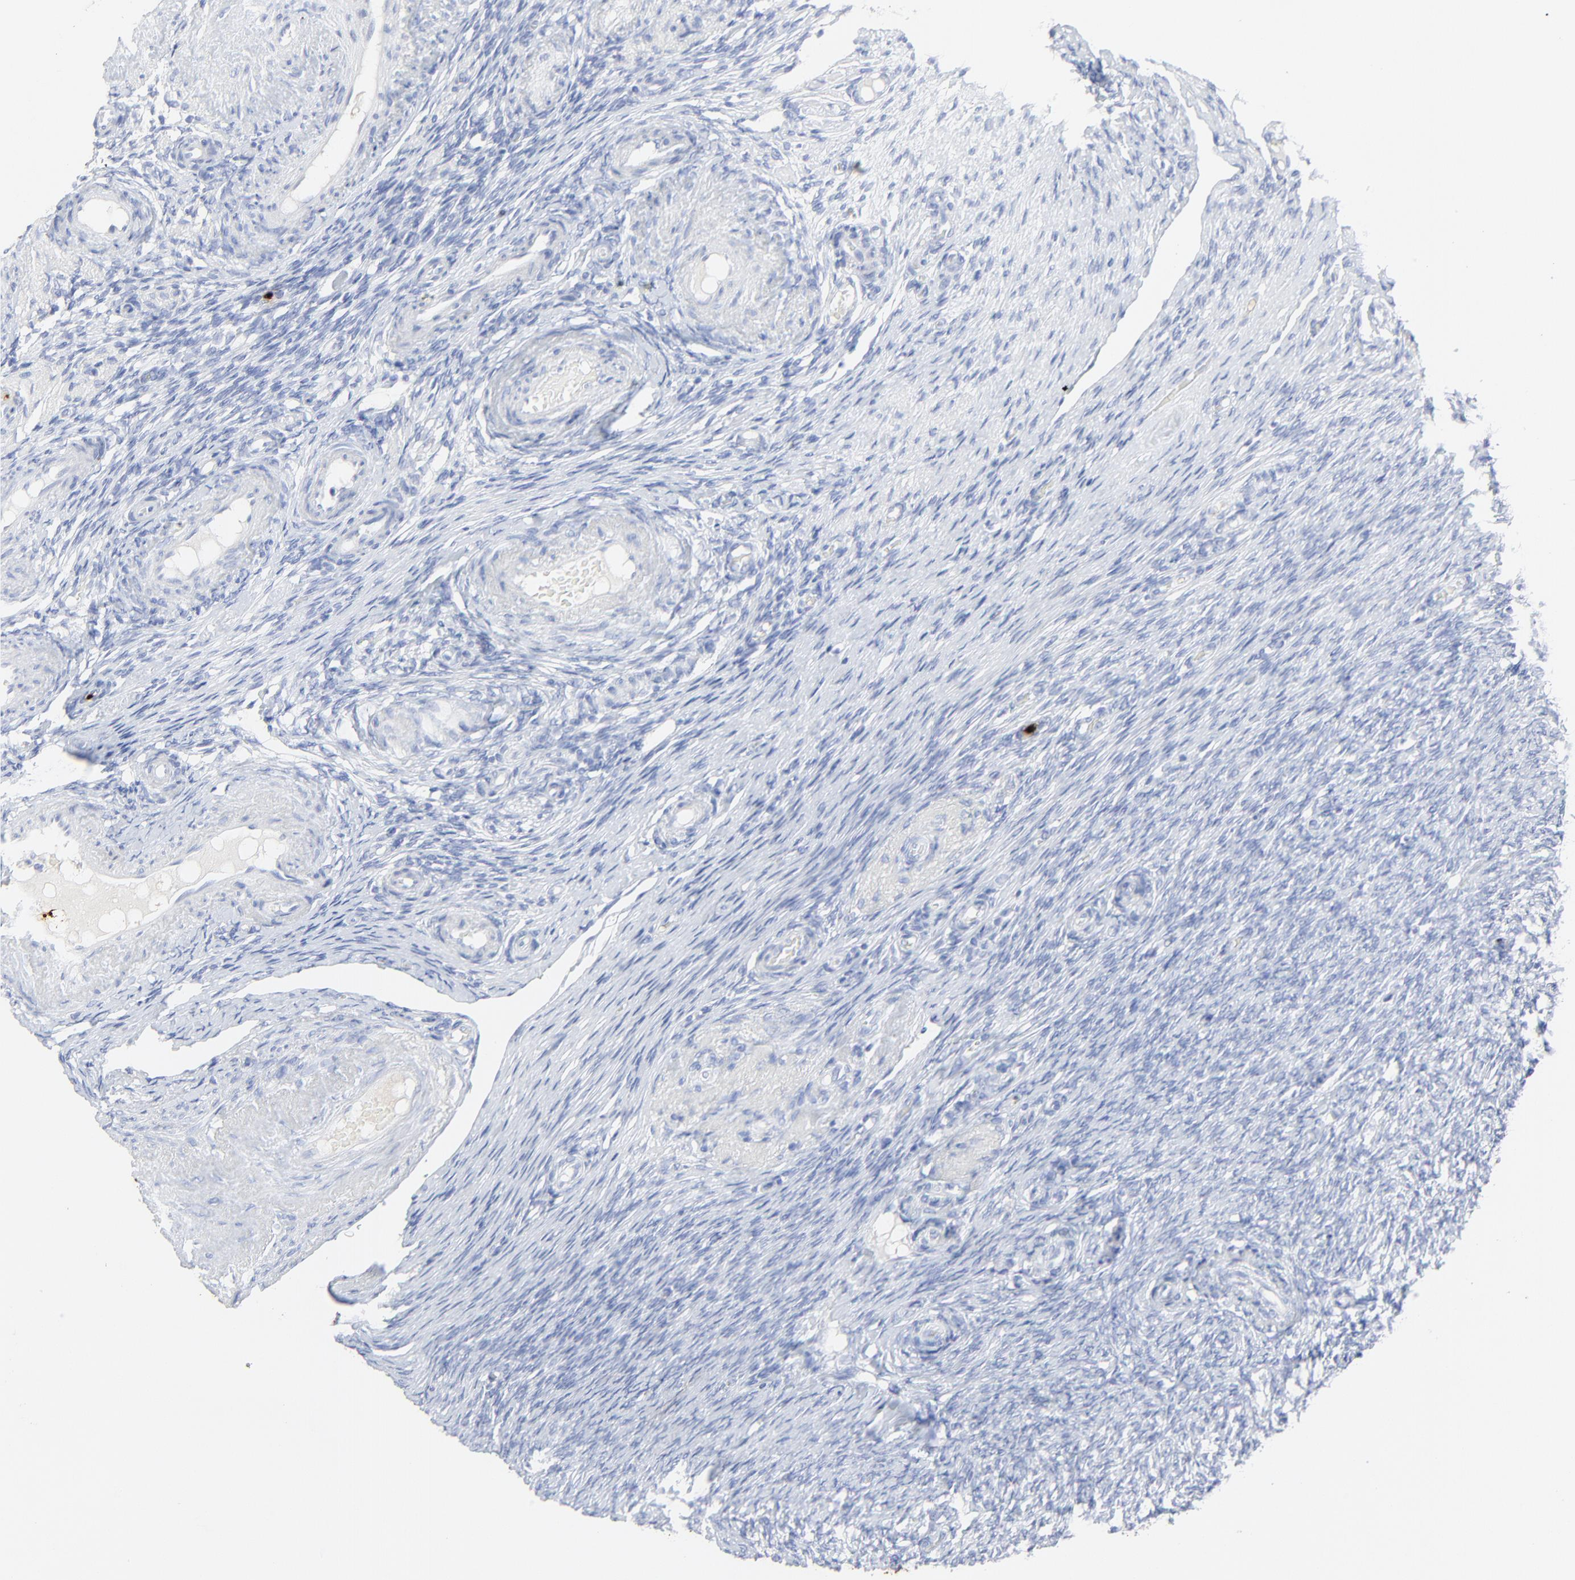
{"staining": {"intensity": "negative", "quantity": "none", "location": "none"}, "tissue": "ovary", "cell_type": "Follicle cells", "image_type": "normal", "snomed": [{"axis": "morphology", "description": "Normal tissue, NOS"}, {"axis": "topography", "description": "Ovary"}], "caption": "This photomicrograph is of unremarkable ovary stained with immunohistochemistry to label a protein in brown with the nuclei are counter-stained blue. There is no positivity in follicle cells.", "gene": "LCN2", "patient": {"sex": "female", "age": 60}}